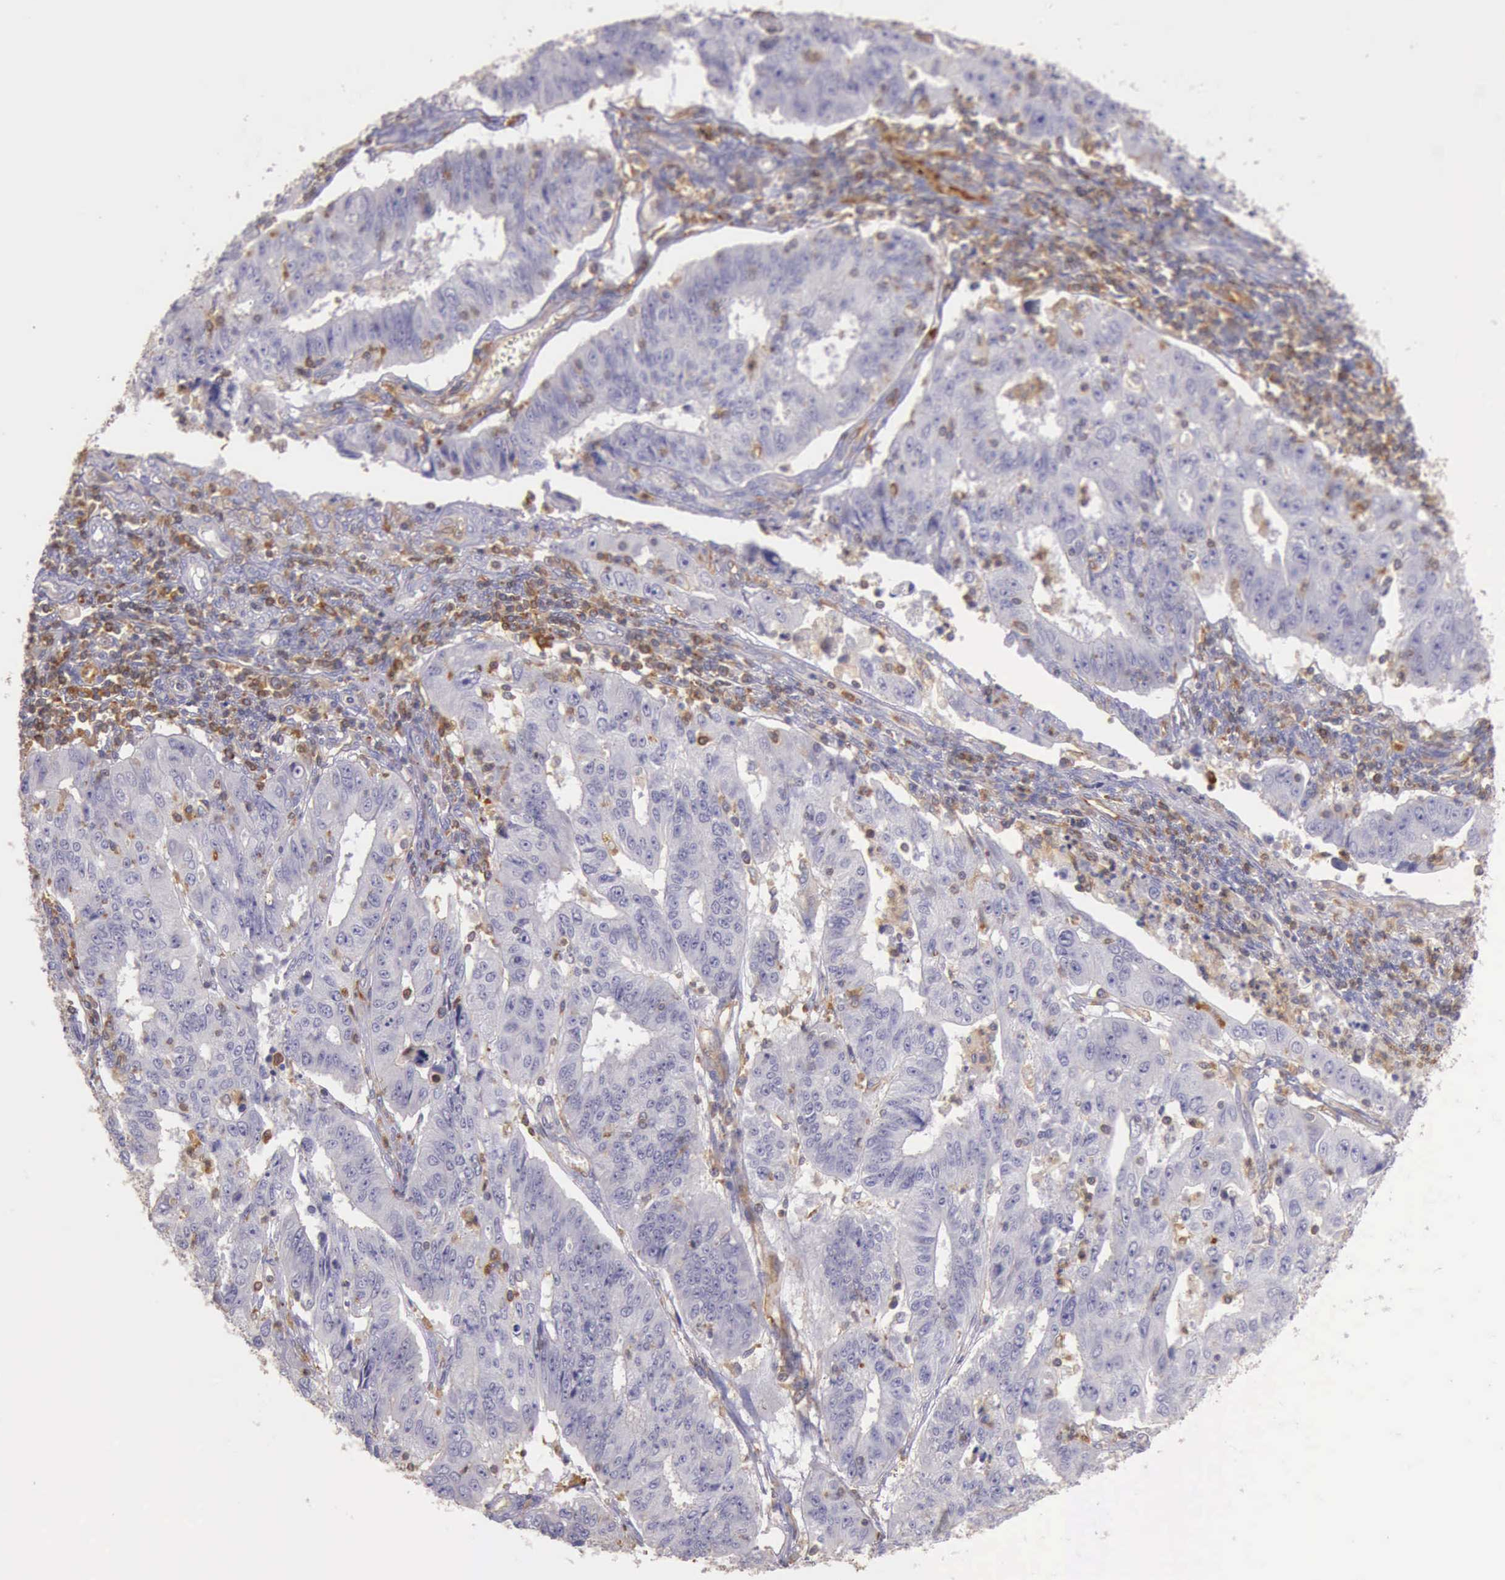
{"staining": {"intensity": "negative", "quantity": "none", "location": "none"}, "tissue": "endometrial cancer", "cell_type": "Tumor cells", "image_type": "cancer", "snomed": [{"axis": "morphology", "description": "Adenocarcinoma, NOS"}, {"axis": "topography", "description": "Endometrium"}], "caption": "Endometrial cancer was stained to show a protein in brown. There is no significant staining in tumor cells. Nuclei are stained in blue.", "gene": "ARHGAP4", "patient": {"sex": "female", "age": 42}}